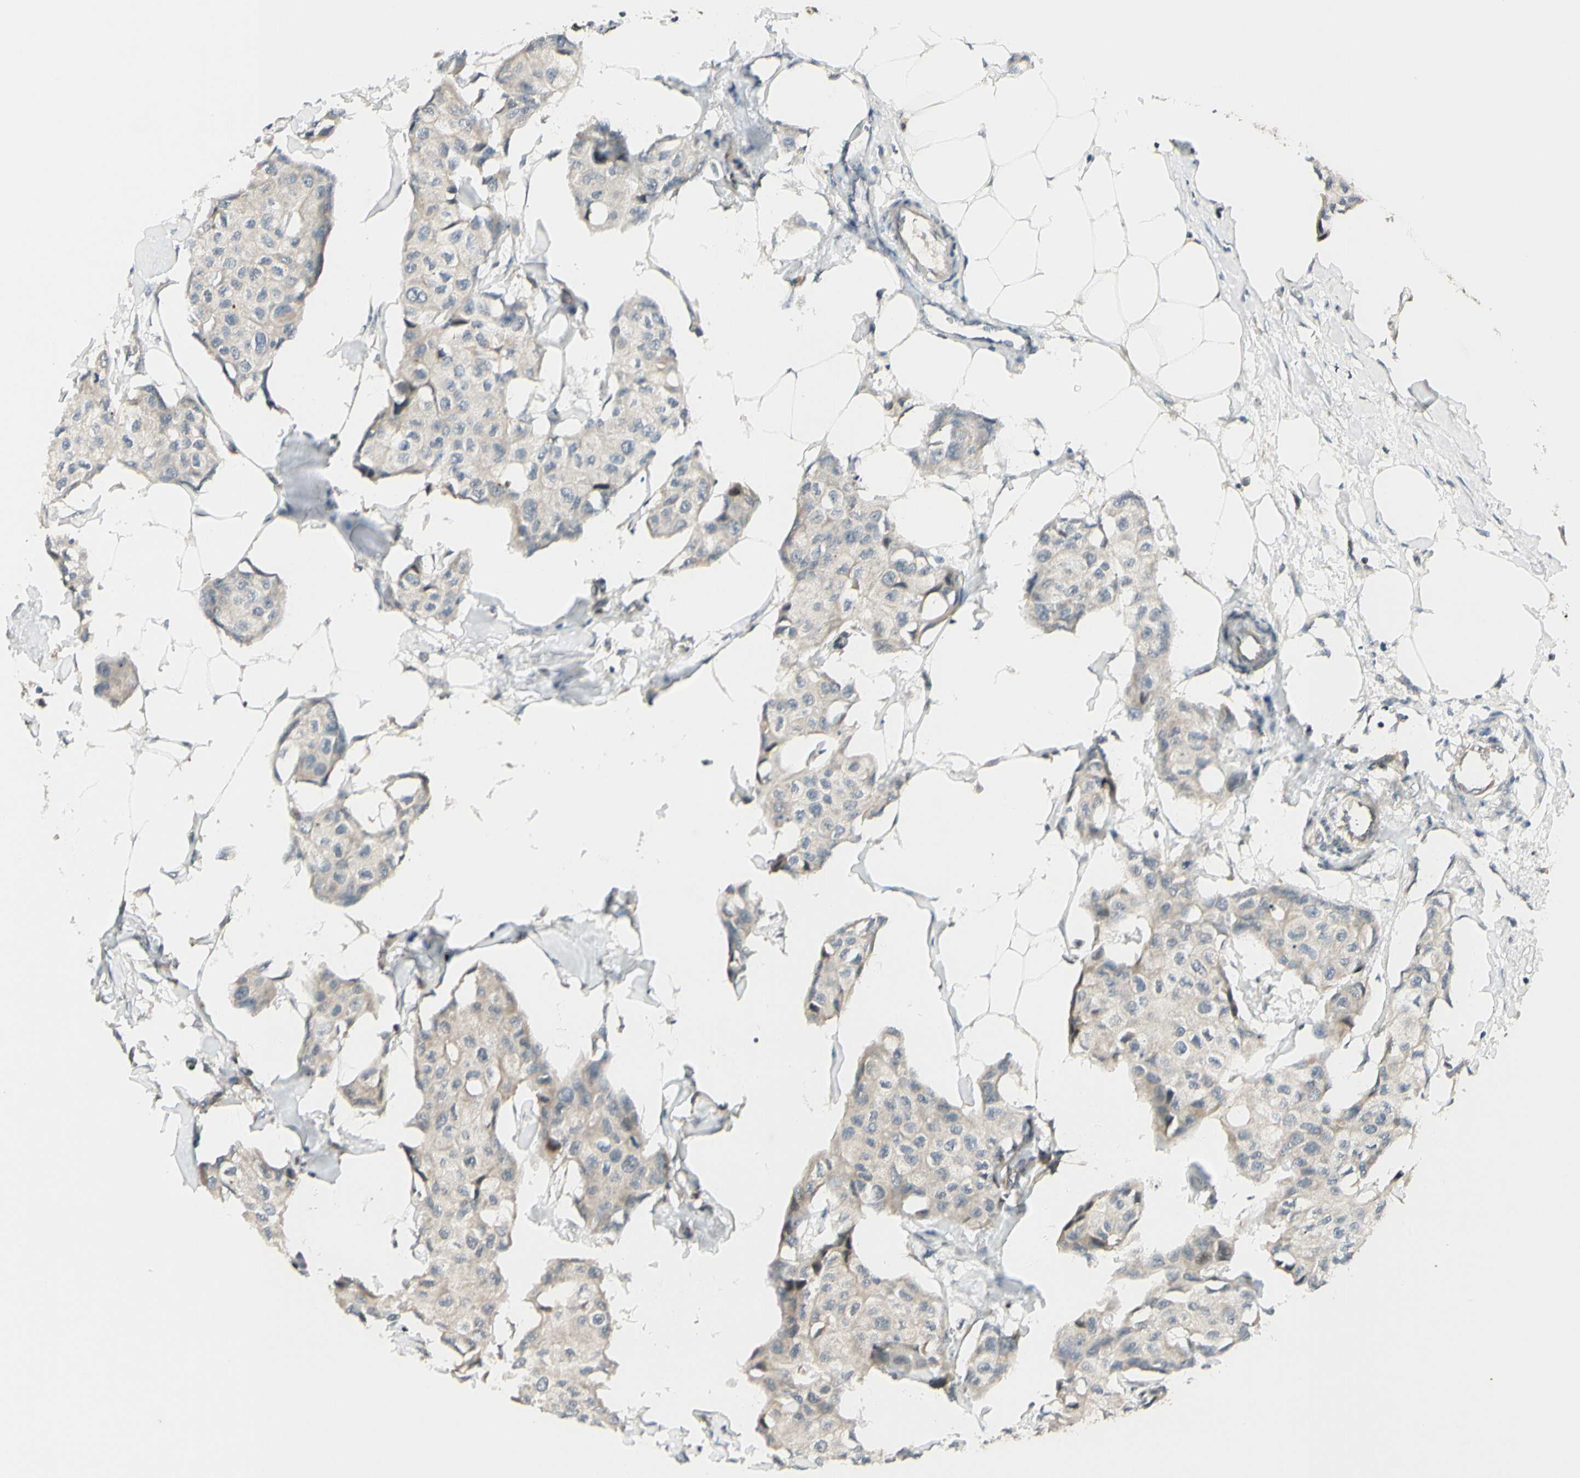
{"staining": {"intensity": "weak", "quantity": ">75%", "location": "cytoplasmic/membranous"}, "tissue": "breast cancer", "cell_type": "Tumor cells", "image_type": "cancer", "snomed": [{"axis": "morphology", "description": "Duct carcinoma"}, {"axis": "topography", "description": "Breast"}], "caption": "IHC photomicrograph of breast intraductal carcinoma stained for a protein (brown), which reveals low levels of weak cytoplasmic/membranous staining in about >75% of tumor cells.", "gene": "FGF10", "patient": {"sex": "female", "age": 80}}